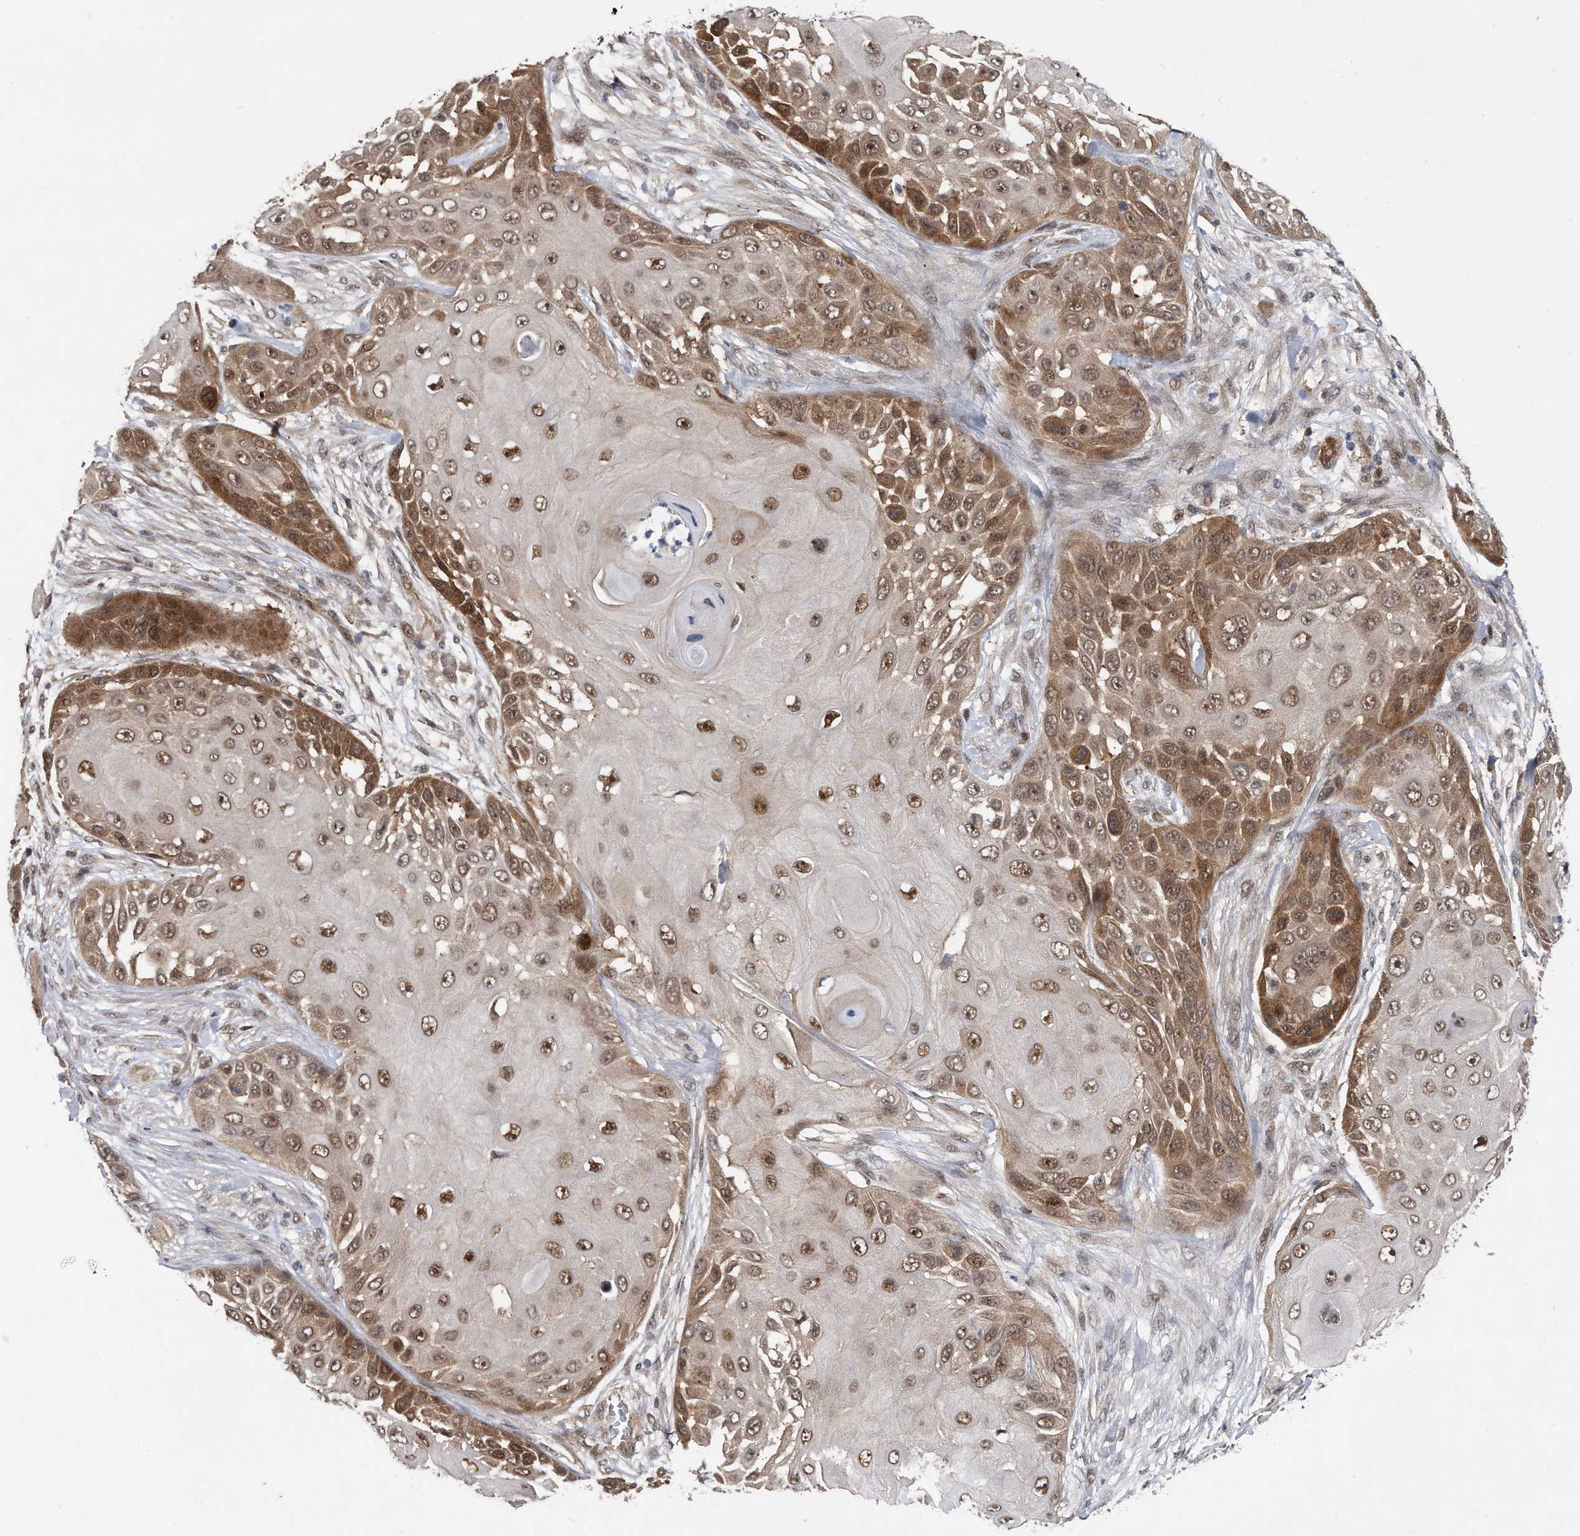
{"staining": {"intensity": "moderate", "quantity": ">75%", "location": "cytoplasmic/membranous,nuclear"}, "tissue": "skin cancer", "cell_type": "Tumor cells", "image_type": "cancer", "snomed": [{"axis": "morphology", "description": "Squamous cell carcinoma, NOS"}, {"axis": "topography", "description": "Skin"}], "caption": "Approximately >75% of tumor cells in human skin squamous cell carcinoma exhibit moderate cytoplasmic/membranous and nuclear protein positivity as visualized by brown immunohistochemical staining.", "gene": "RWDD2A", "patient": {"sex": "female", "age": 44}}